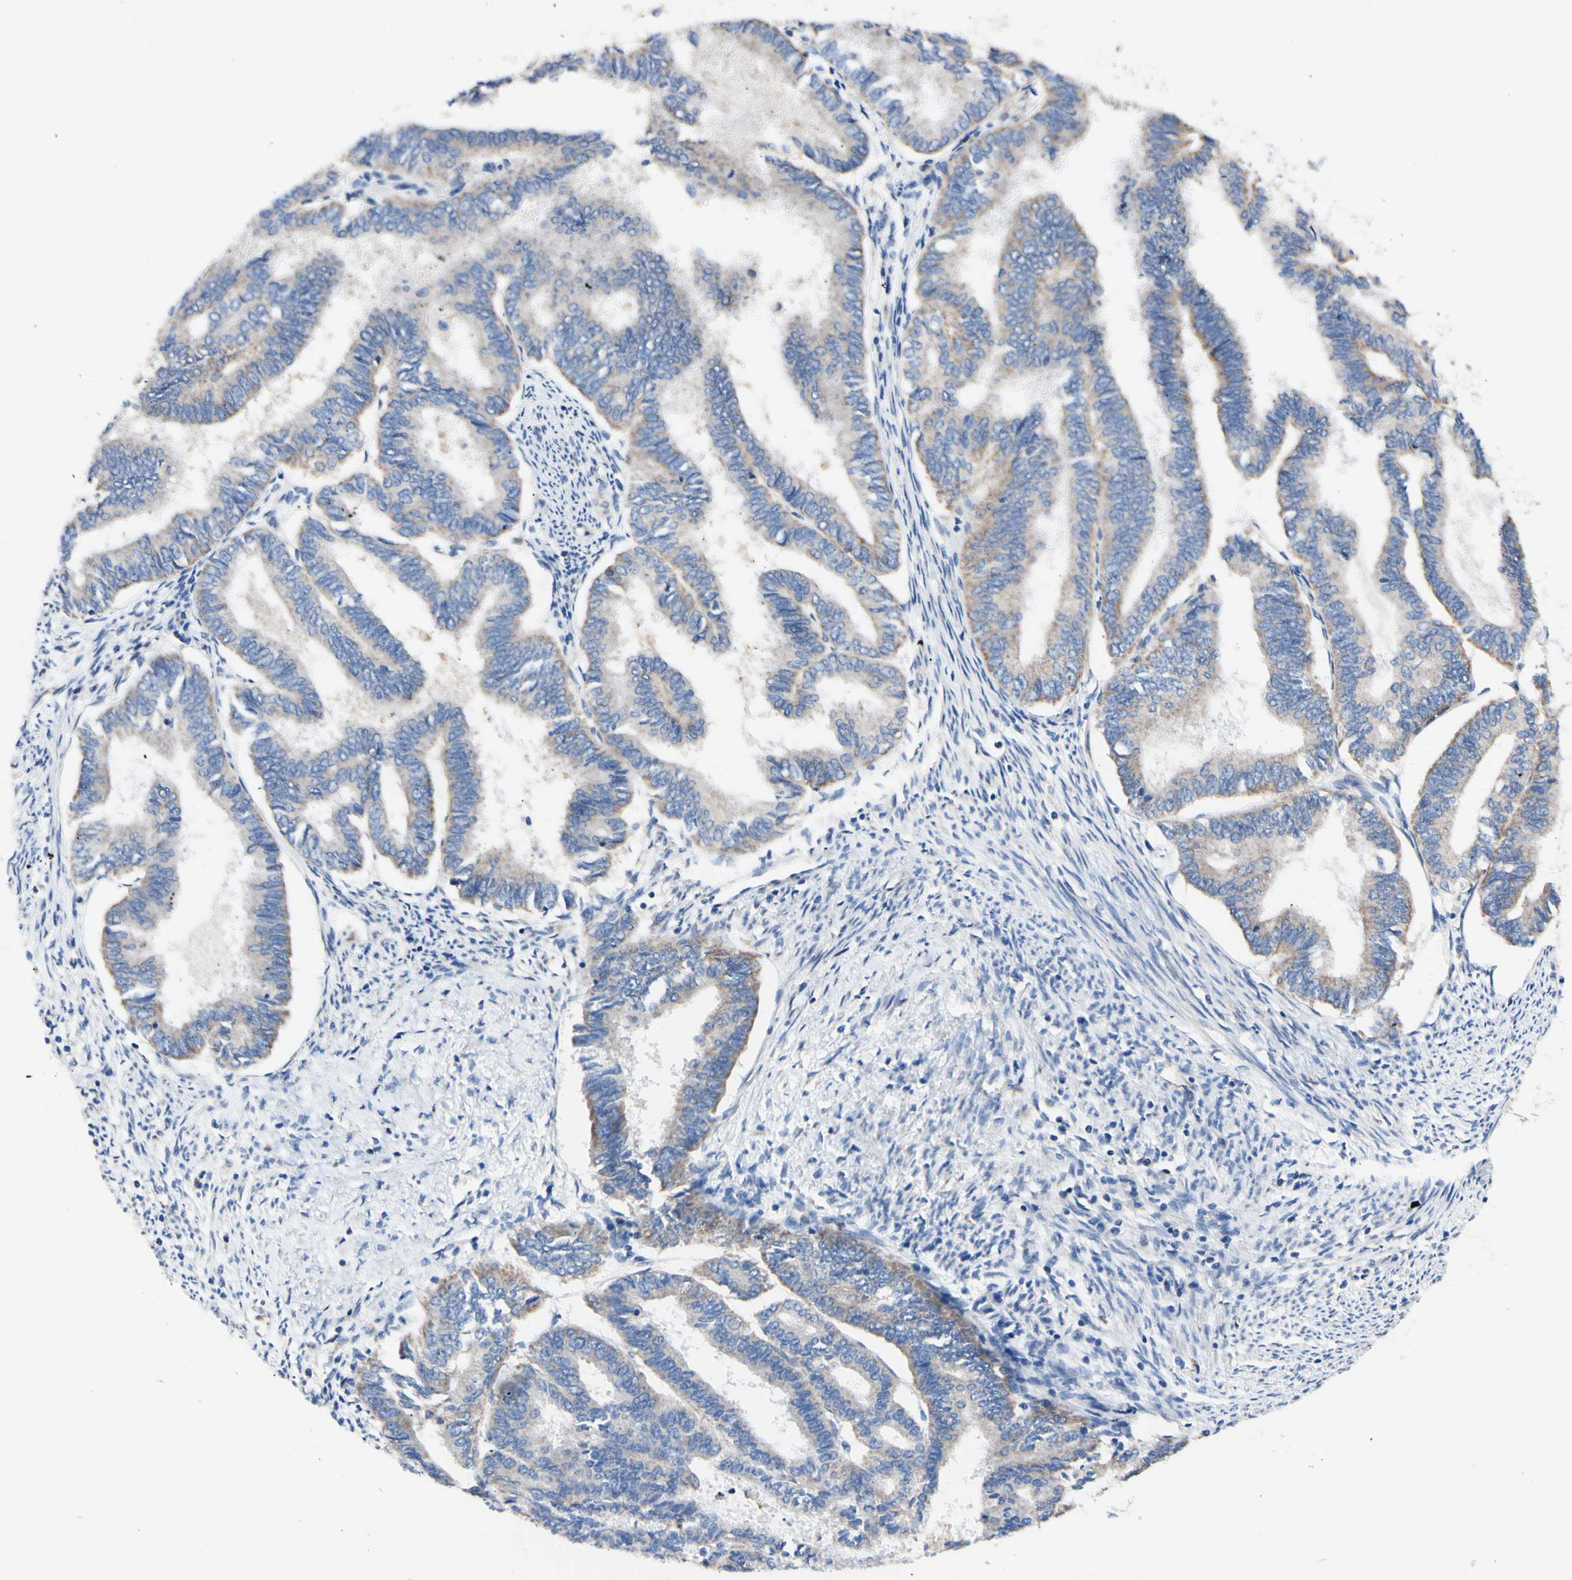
{"staining": {"intensity": "weak", "quantity": ">75%", "location": "cytoplasmic/membranous"}, "tissue": "endometrial cancer", "cell_type": "Tumor cells", "image_type": "cancer", "snomed": [{"axis": "morphology", "description": "Adenocarcinoma, NOS"}, {"axis": "topography", "description": "Endometrium"}], "caption": "An immunohistochemistry (IHC) histopathology image of neoplastic tissue is shown. Protein staining in brown labels weak cytoplasmic/membranous positivity in endometrial cancer (adenocarcinoma) within tumor cells. (Stains: DAB in brown, nuclei in blue, Microscopy: brightfield microscopy at high magnification).", "gene": "FMR1", "patient": {"sex": "female", "age": 86}}